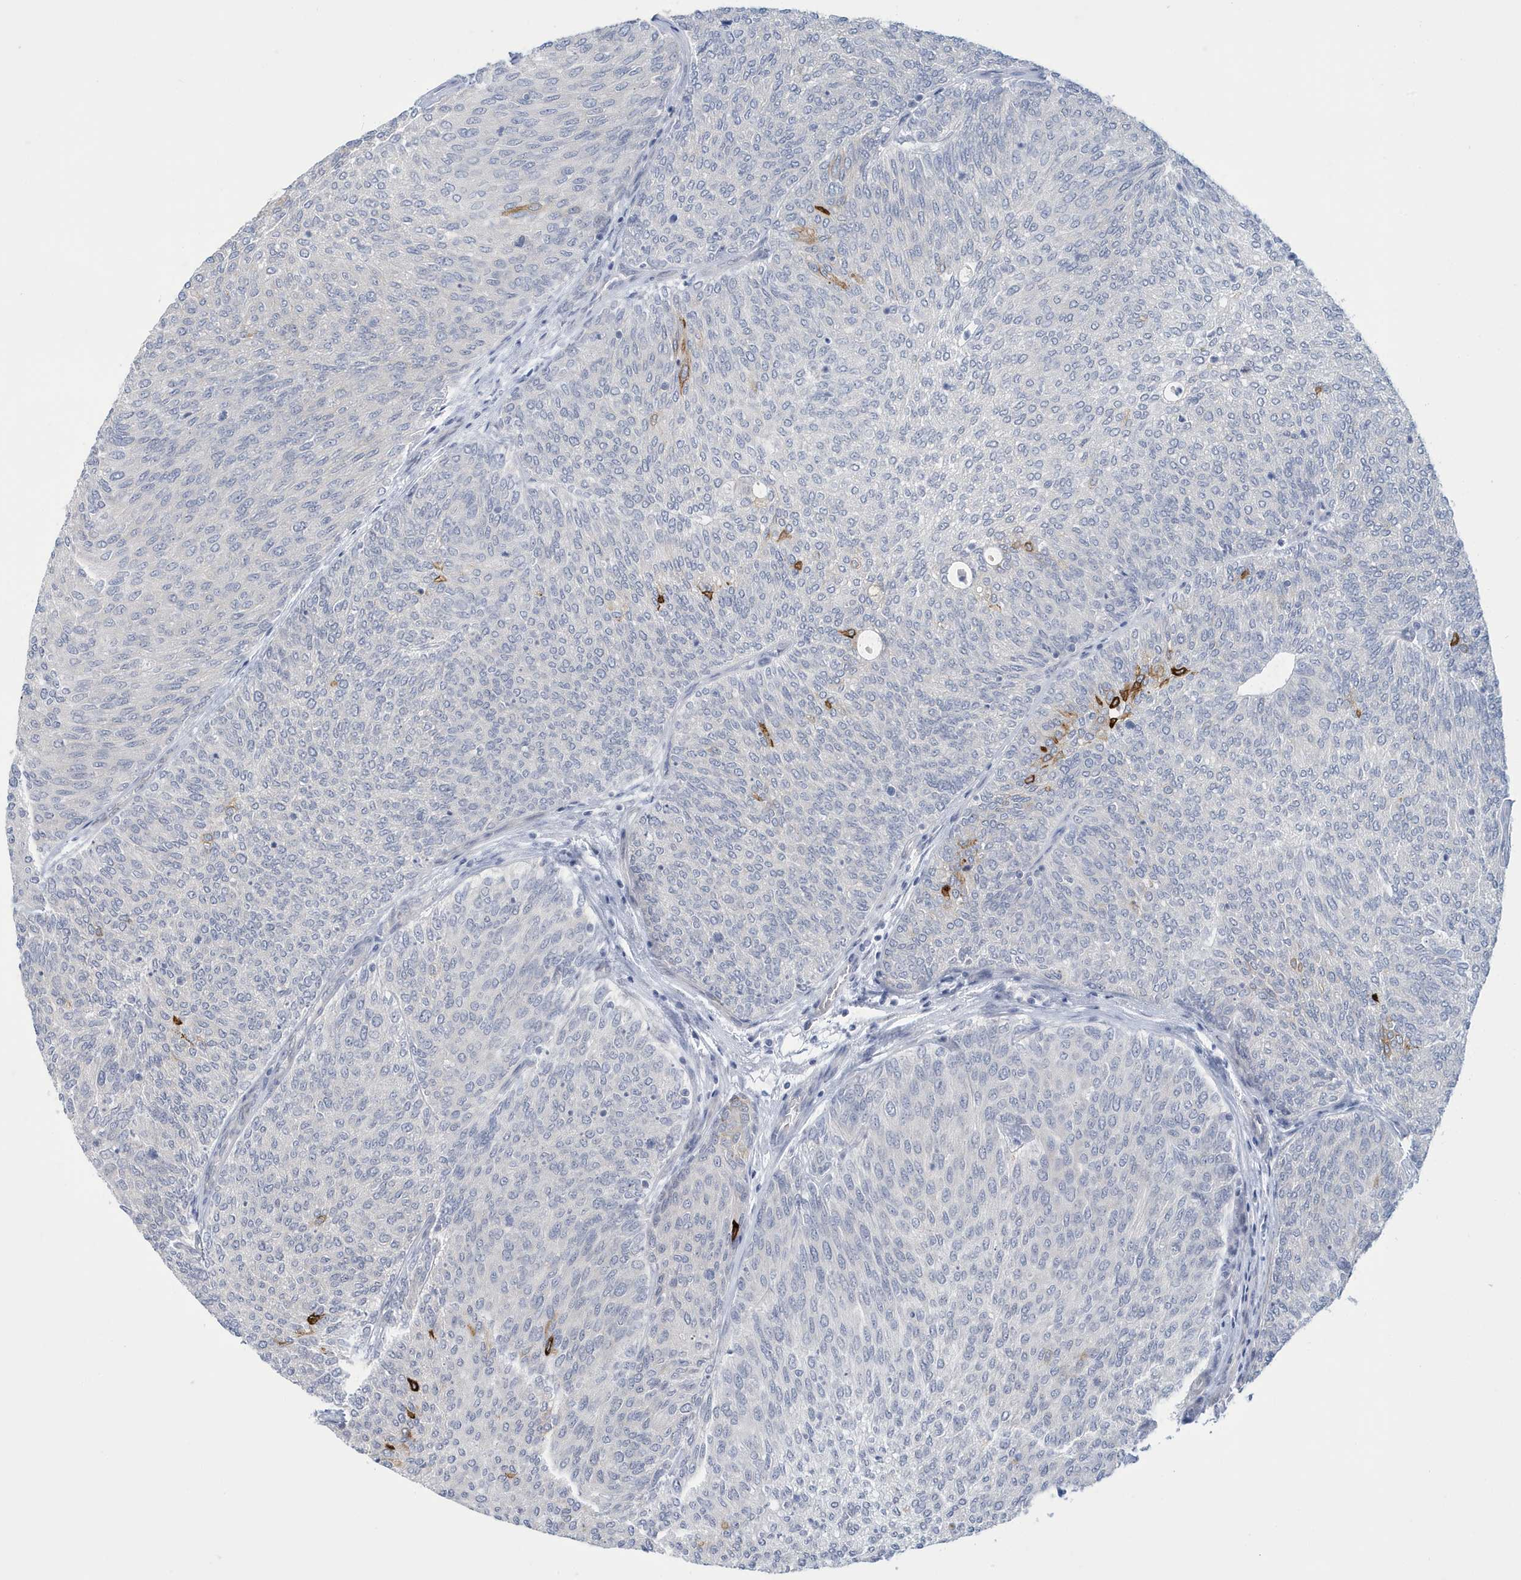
{"staining": {"intensity": "strong", "quantity": "<25%", "location": "cytoplasmic/membranous"}, "tissue": "urothelial cancer", "cell_type": "Tumor cells", "image_type": "cancer", "snomed": [{"axis": "morphology", "description": "Urothelial carcinoma, Low grade"}, {"axis": "topography", "description": "Urinary bladder"}], "caption": "Protein analysis of urothelial cancer tissue shows strong cytoplasmic/membranous expression in approximately <25% of tumor cells. The staining was performed using DAB, with brown indicating positive protein expression. Nuclei are stained blue with hematoxylin.", "gene": "ZNF654", "patient": {"sex": "female", "age": 79}}